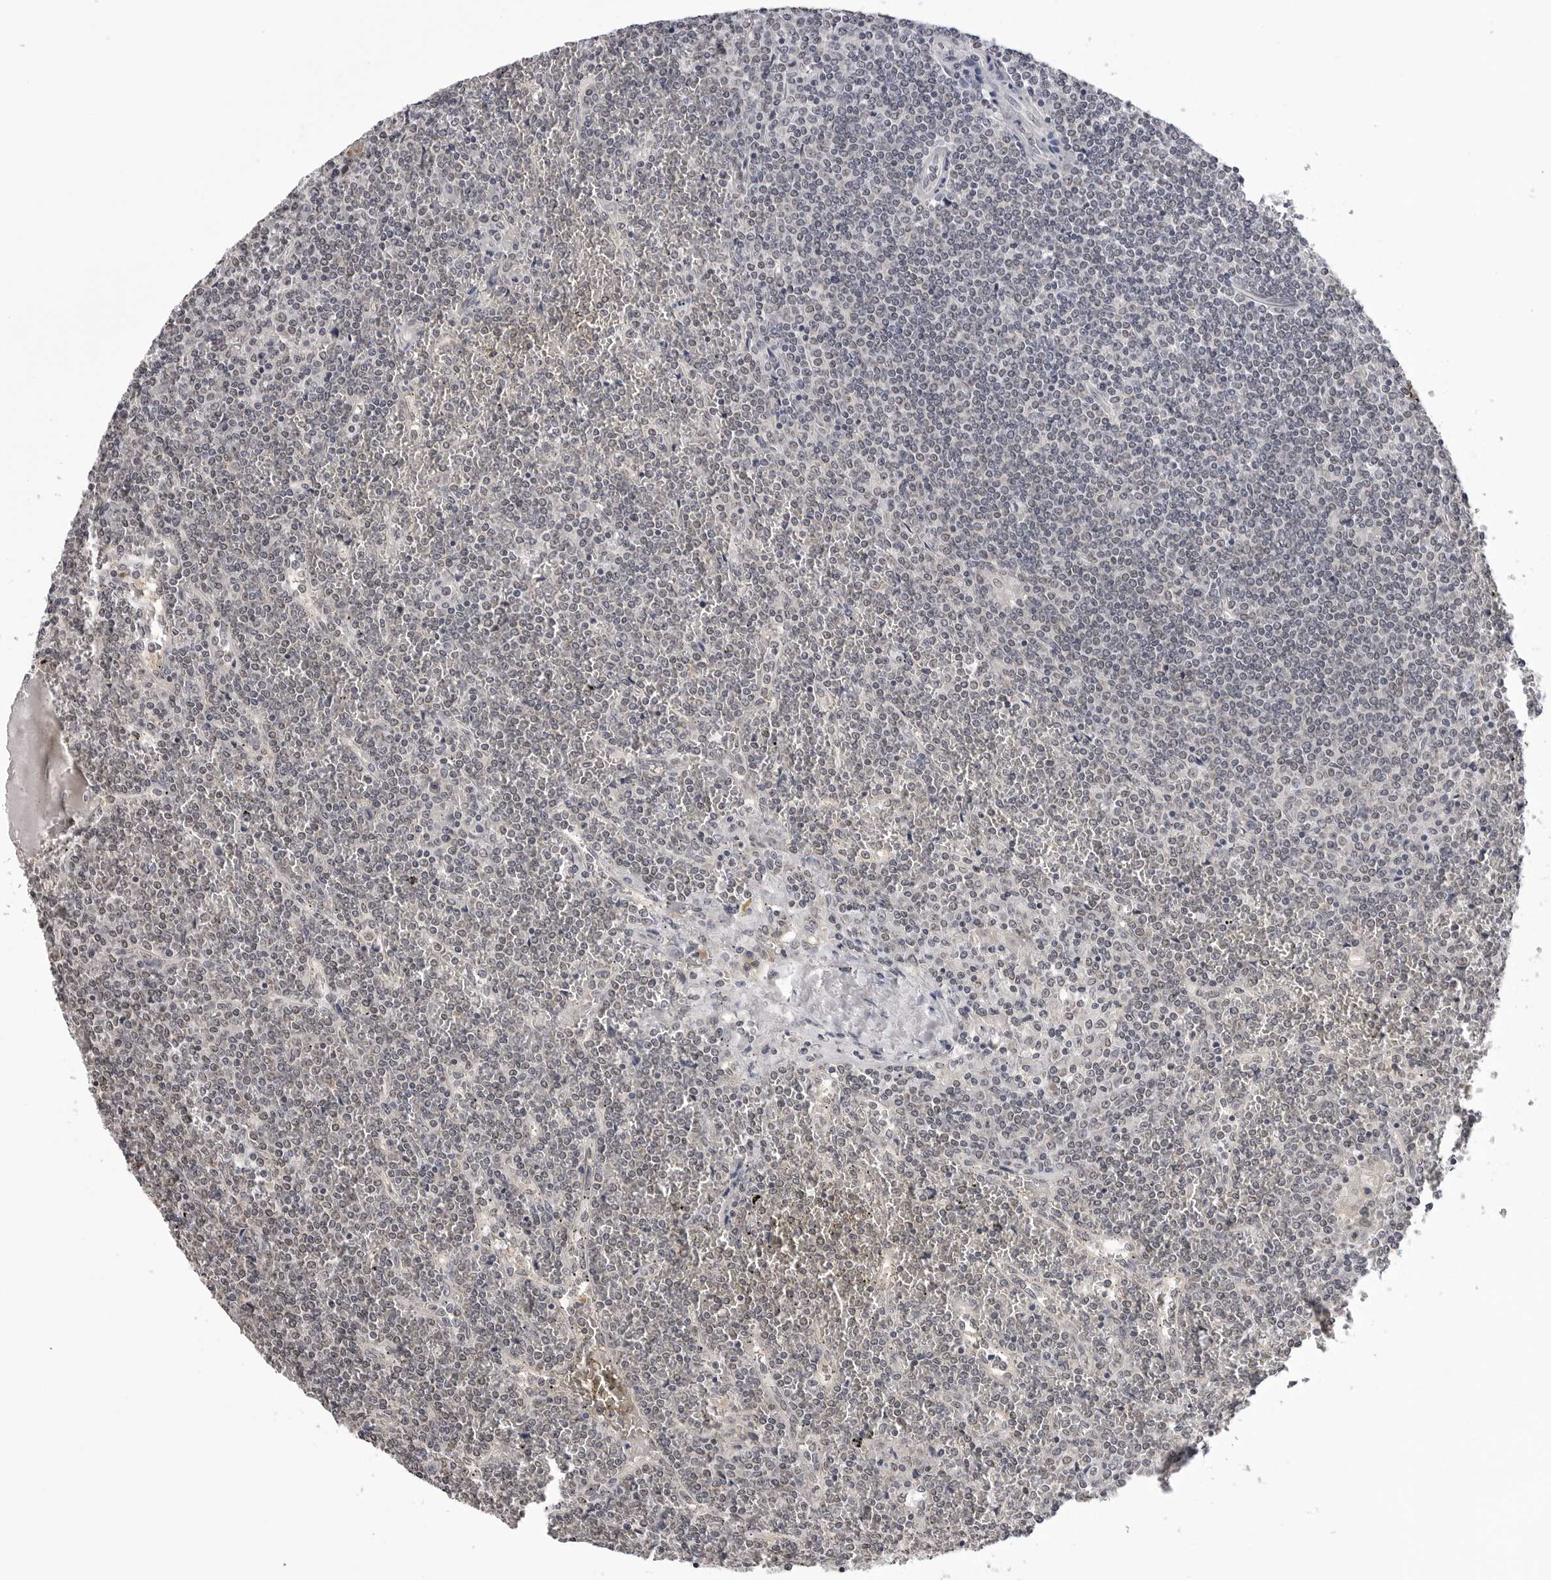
{"staining": {"intensity": "negative", "quantity": "none", "location": "none"}, "tissue": "lymphoma", "cell_type": "Tumor cells", "image_type": "cancer", "snomed": [{"axis": "morphology", "description": "Malignant lymphoma, non-Hodgkin's type, Low grade"}, {"axis": "topography", "description": "Spleen"}], "caption": "IHC micrograph of neoplastic tissue: human lymphoma stained with DAB (3,3'-diaminobenzidine) exhibits no significant protein expression in tumor cells. (Stains: DAB (3,3'-diaminobenzidine) immunohistochemistry (IHC) with hematoxylin counter stain, Microscopy: brightfield microscopy at high magnification).", "gene": "CDK20", "patient": {"sex": "female", "age": 19}}